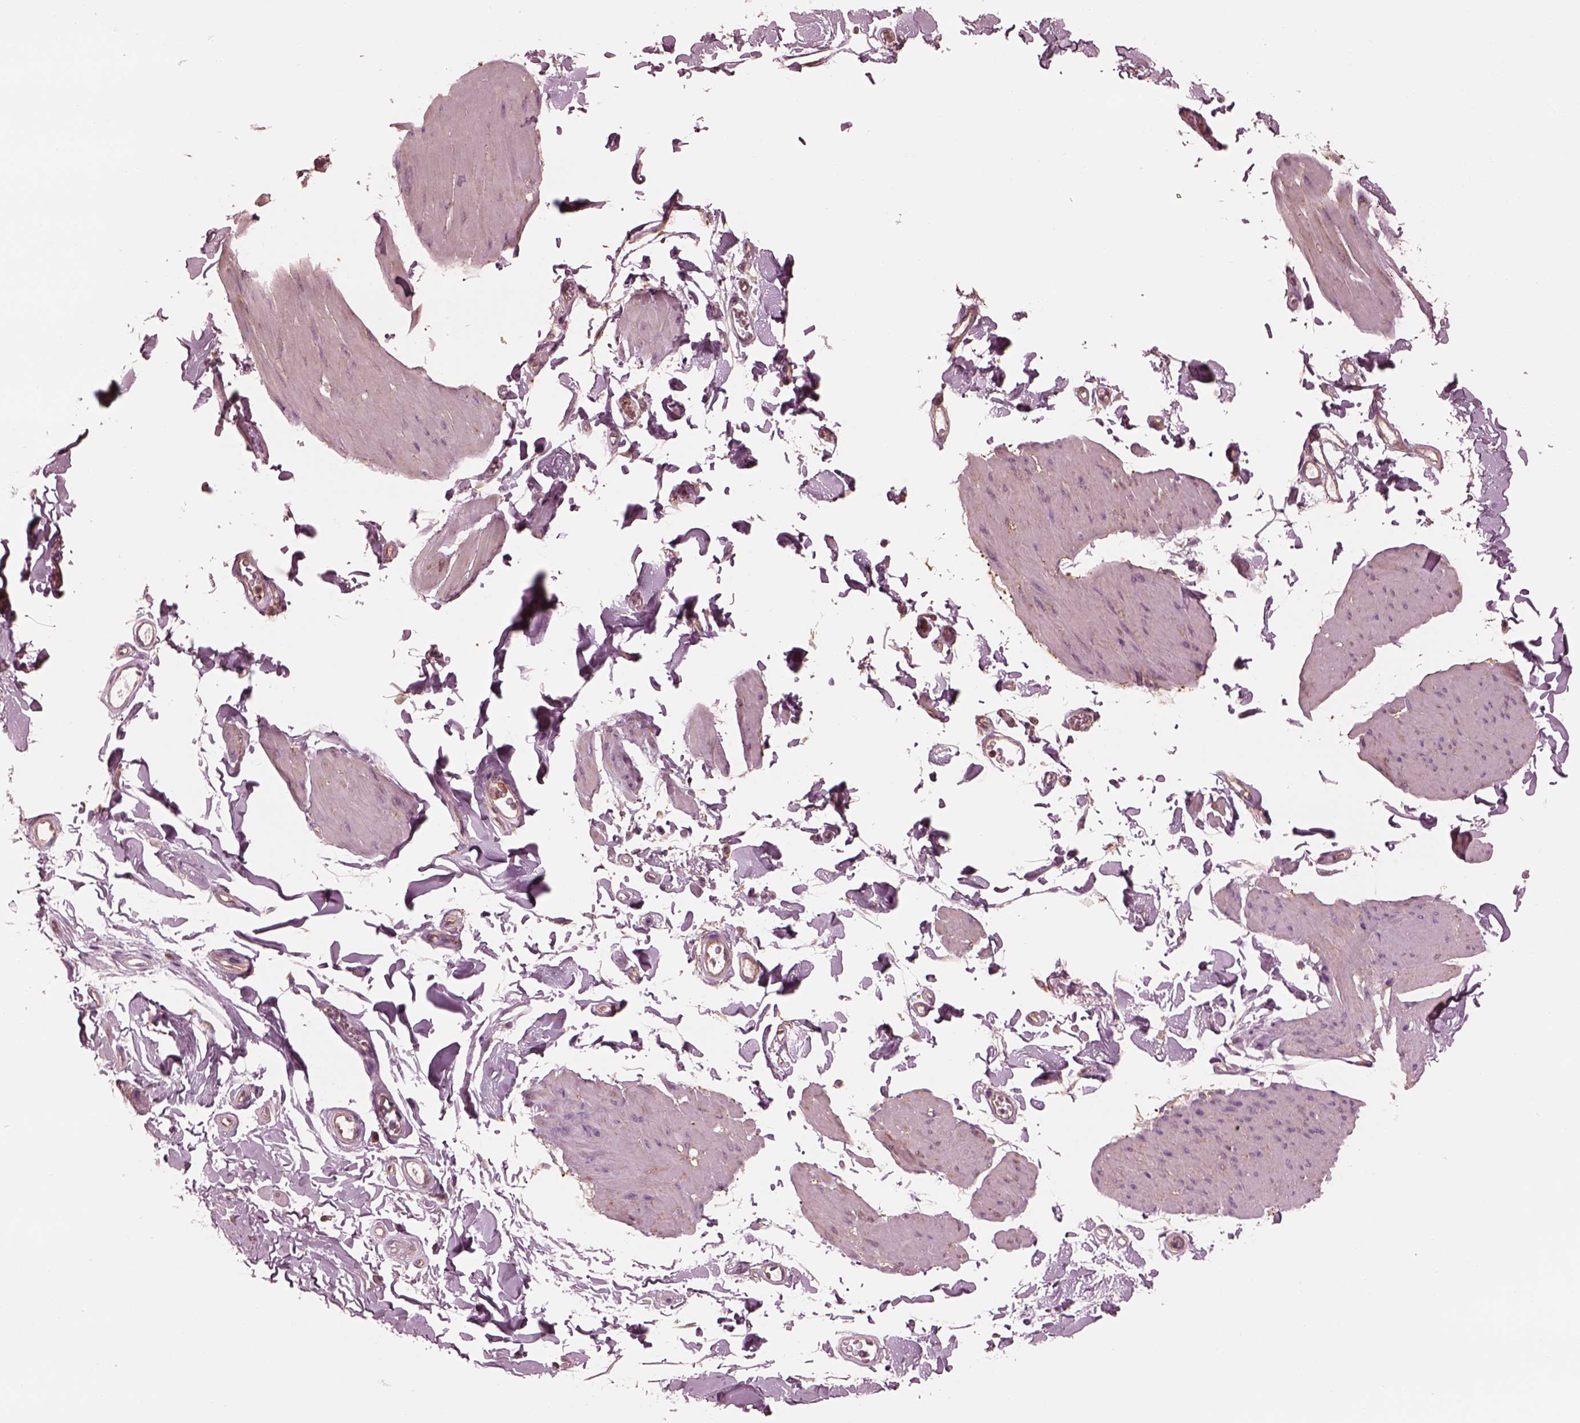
{"staining": {"intensity": "negative", "quantity": "none", "location": "none"}, "tissue": "smooth muscle", "cell_type": "Smooth muscle cells", "image_type": "normal", "snomed": [{"axis": "morphology", "description": "Normal tissue, NOS"}, {"axis": "topography", "description": "Adipose tissue"}, {"axis": "topography", "description": "Smooth muscle"}, {"axis": "topography", "description": "Peripheral nerve tissue"}], "caption": "IHC histopathology image of unremarkable smooth muscle: smooth muscle stained with DAB reveals no significant protein staining in smooth muscle cells.", "gene": "STK33", "patient": {"sex": "male", "age": 83}}